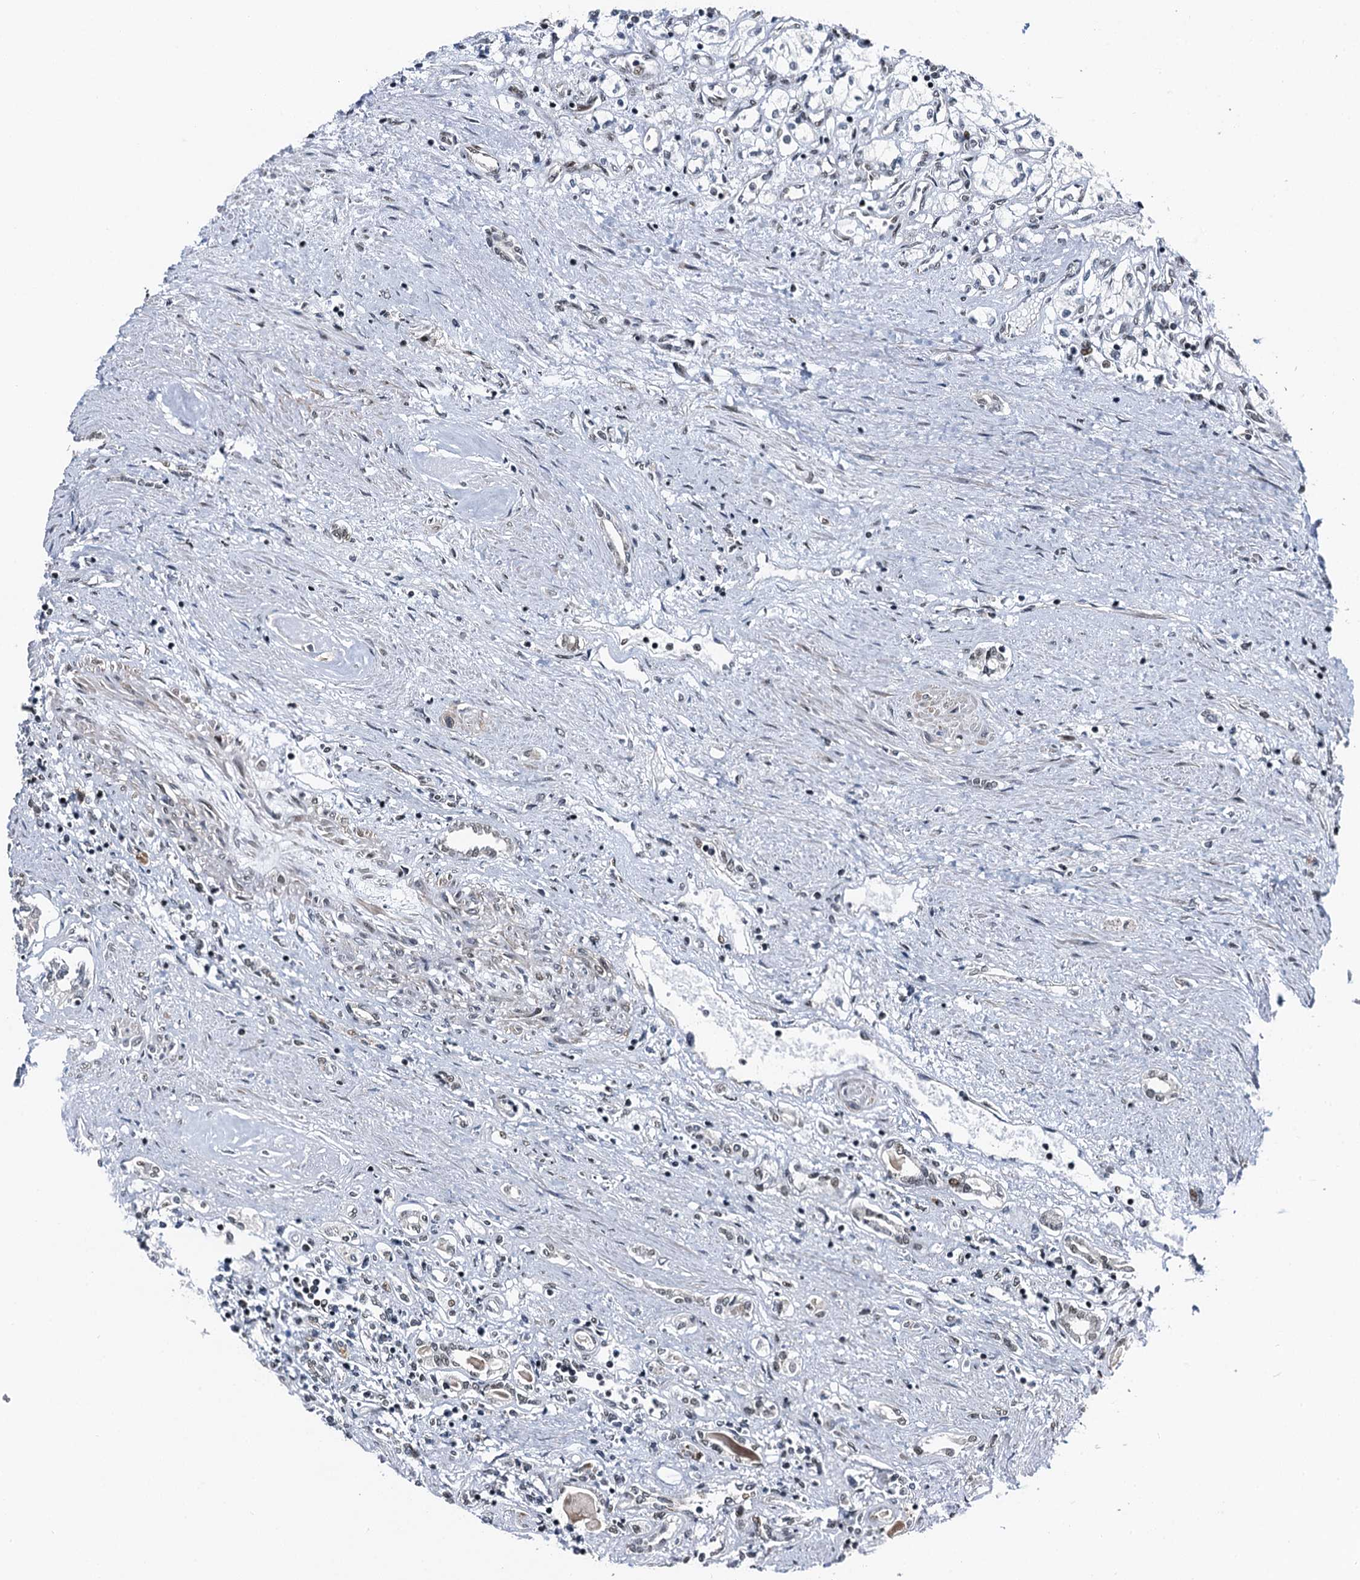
{"staining": {"intensity": "negative", "quantity": "none", "location": "none"}, "tissue": "renal cancer", "cell_type": "Tumor cells", "image_type": "cancer", "snomed": [{"axis": "morphology", "description": "Adenocarcinoma, NOS"}, {"axis": "topography", "description": "Kidney"}], "caption": "Micrograph shows no protein staining in tumor cells of renal adenocarcinoma tissue.", "gene": "RUFY2", "patient": {"sex": "male", "age": 59}}